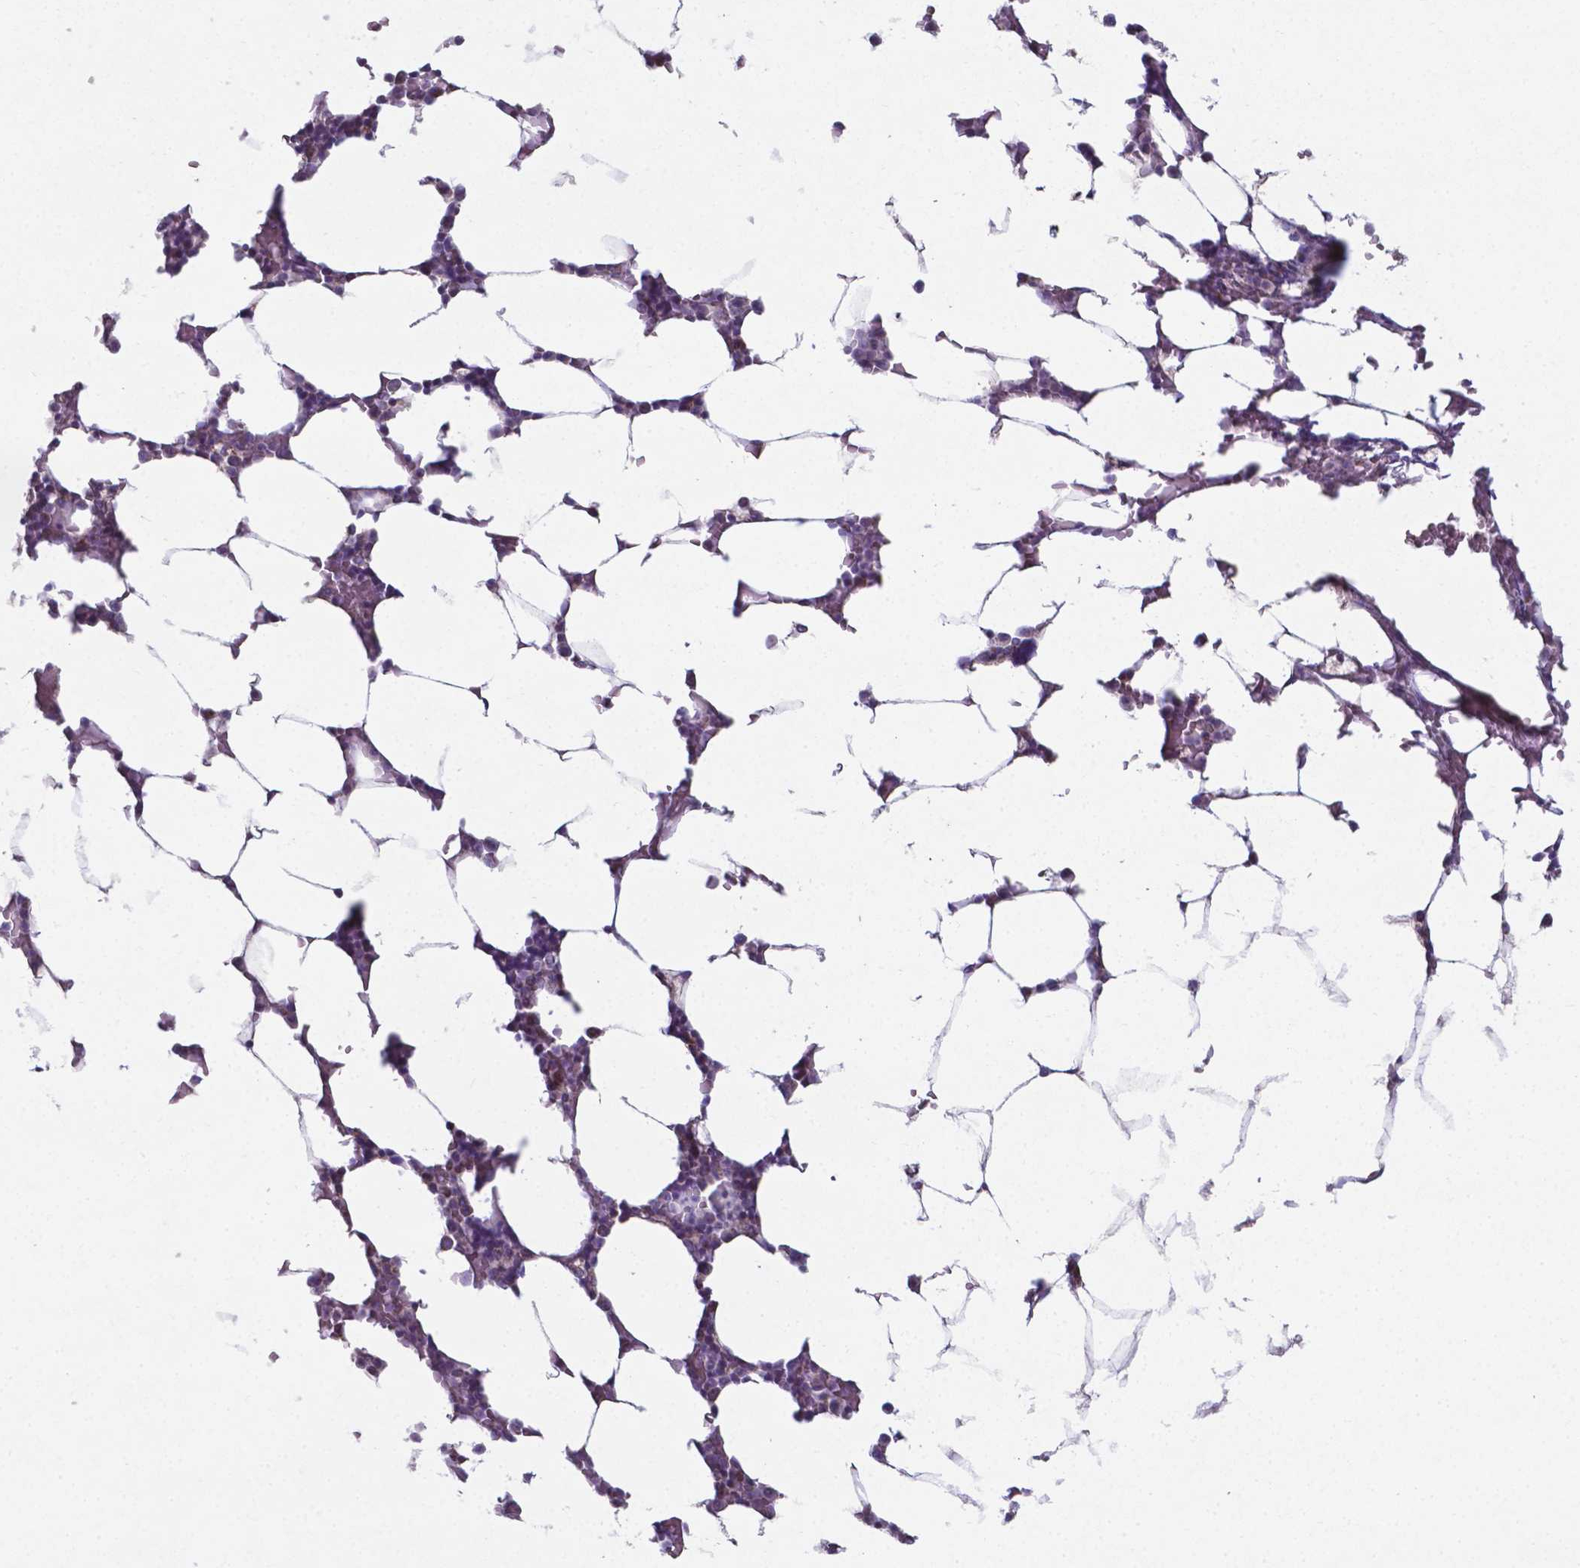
{"staining": {"intensity": "negative", "quantity": "none", "location": "none"}, "tissue": "bone marrow", "cell_type": "Hematopoietic cells", "image_type": "normal", "snomed": [{"axis": "morphology", "description": "Normal tissue, NOS"}, {"axis": "topography", "description": "Bone marrow"}], "caption": "Immunohistochemistry histopathology image of benign bone marrow stained for a protein (brown), which displays no staining in hematopoietic cells.", "gene": "FAM114A1", "patient": {"sex": "female", "age": 52}}